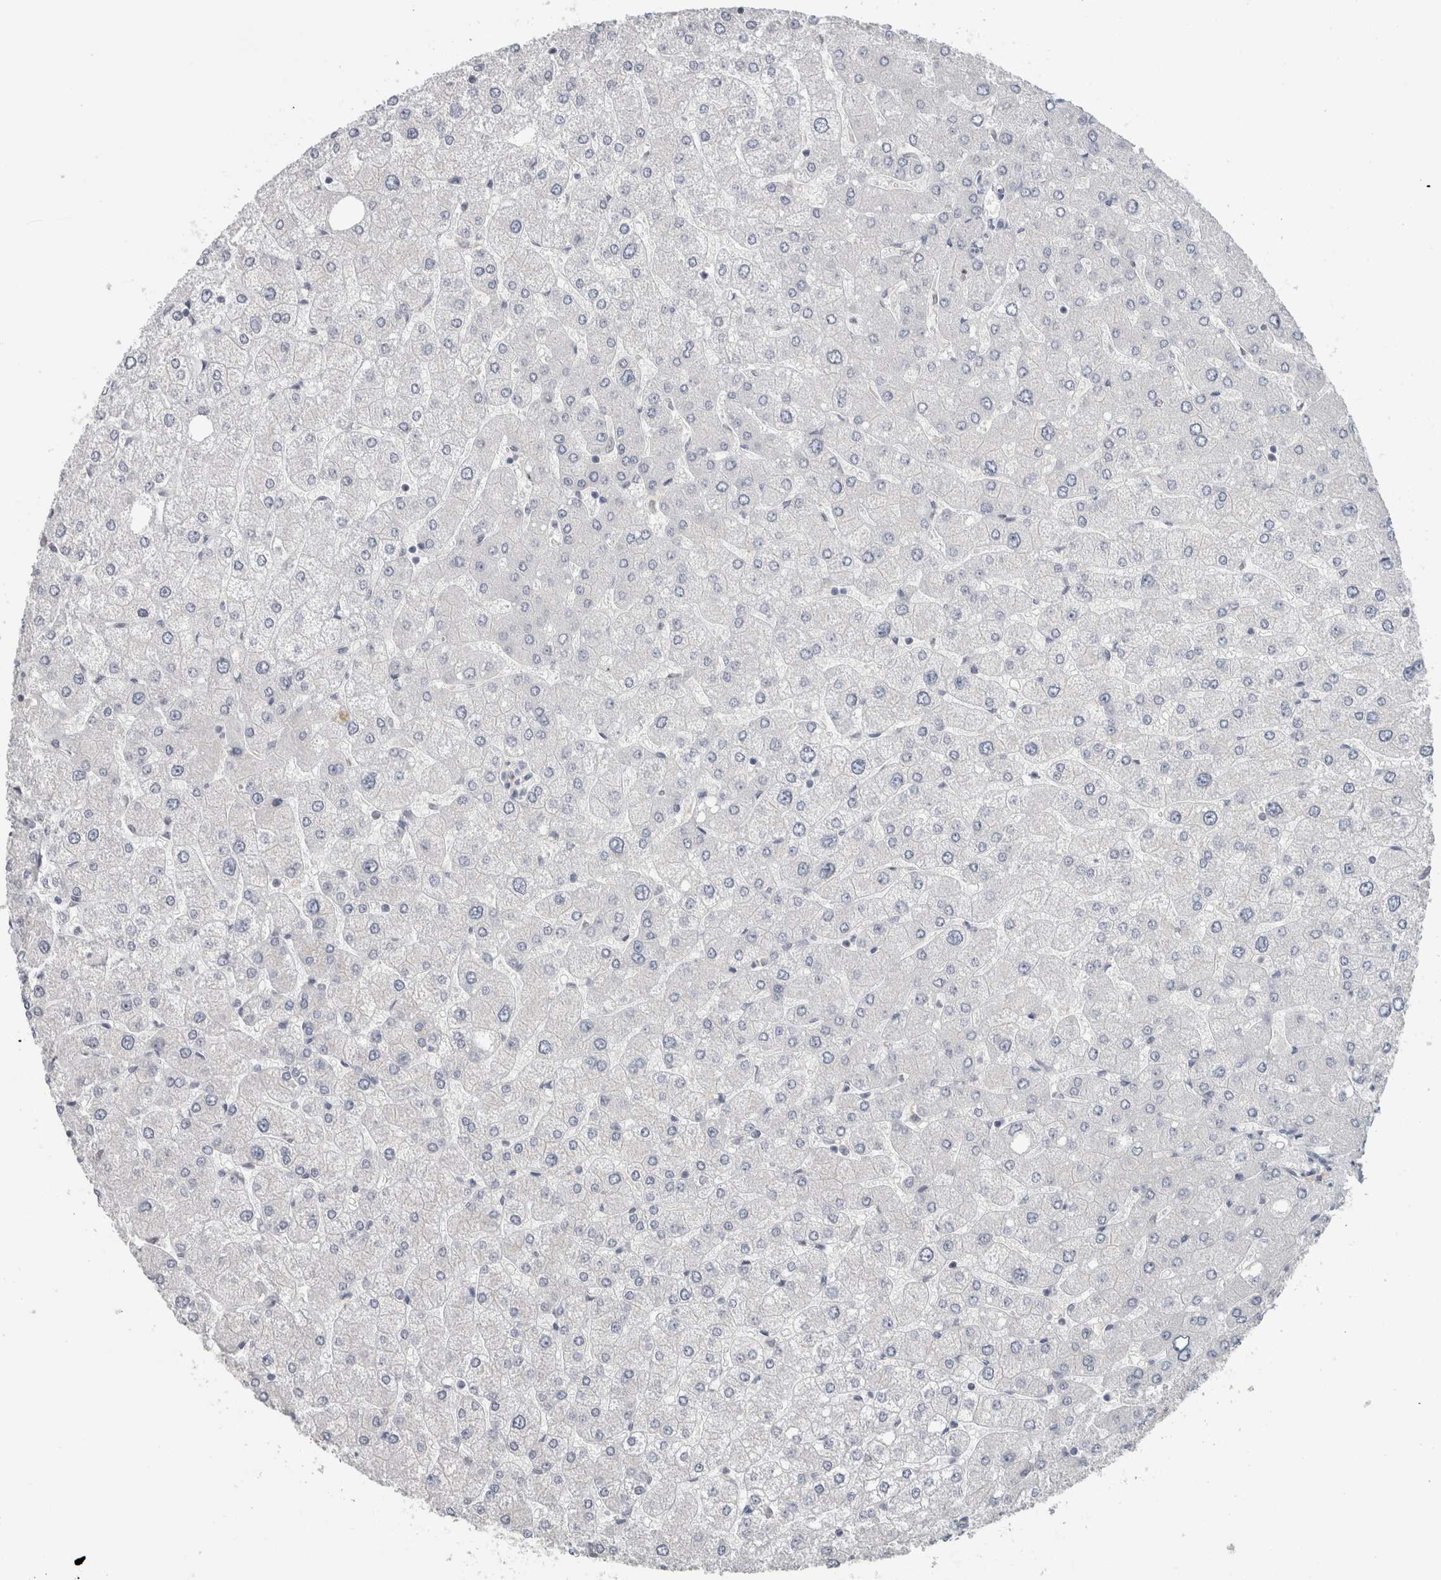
{"staining": {"intensity": "negative", "quantity": "none", "location": "none"}, "tissue": "liver", "cell_type": "Cholangiocytes", "image_type": "normal", "snomed": [{"axis": "morphology", "description": "Normal tissue, NOS"}, {"axis": "topography", "description": "Liver"}], "caption": "This image is of normal liver stained with immunohistochemistry (IHC) to label a protein in brown with the nuclei are counter-stained blue. There is no staining in cholangiocytes.", "gene": "ZNF770", "patient": {"sex": "male", "age": 55}}